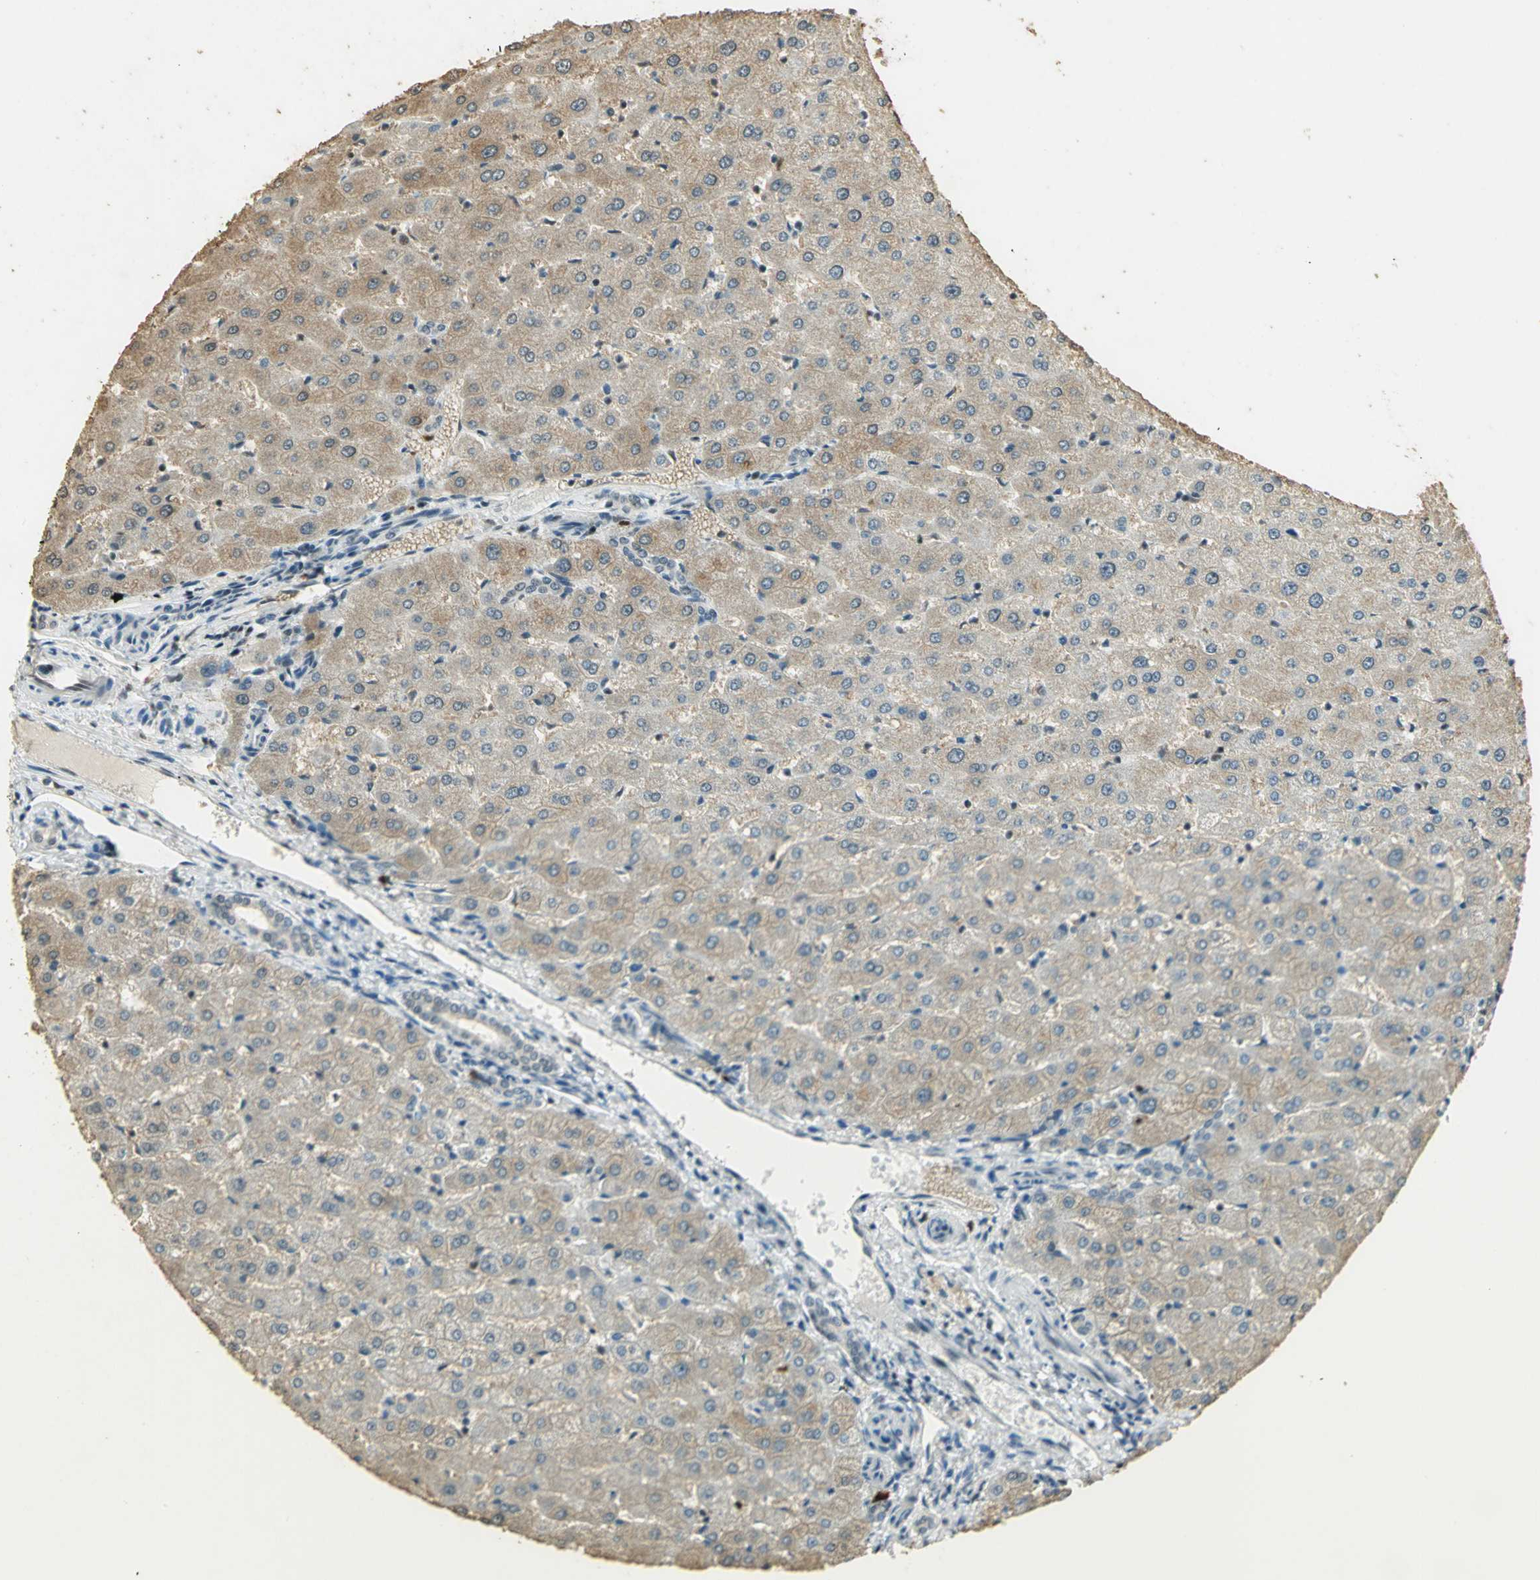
{"staining": {"intensity": "negative", "quantity": "none", "location": "none"}, "tissue": "liver", "cell_type": "Cholangiocytes", "image_type": "normal", "snomed": [{"axis": "morphology", "description": "Normal tissue, NOS"}, {"axis": "morphology", "description": "Fibrosis, NOS"}, {"axis": "topography", "description": "Liver"}], "caption": "The image reveals no significant staining in cholangiocytes of liver.", "gene": "ELF1", "patient": {"sex": "female", "age": 29}}